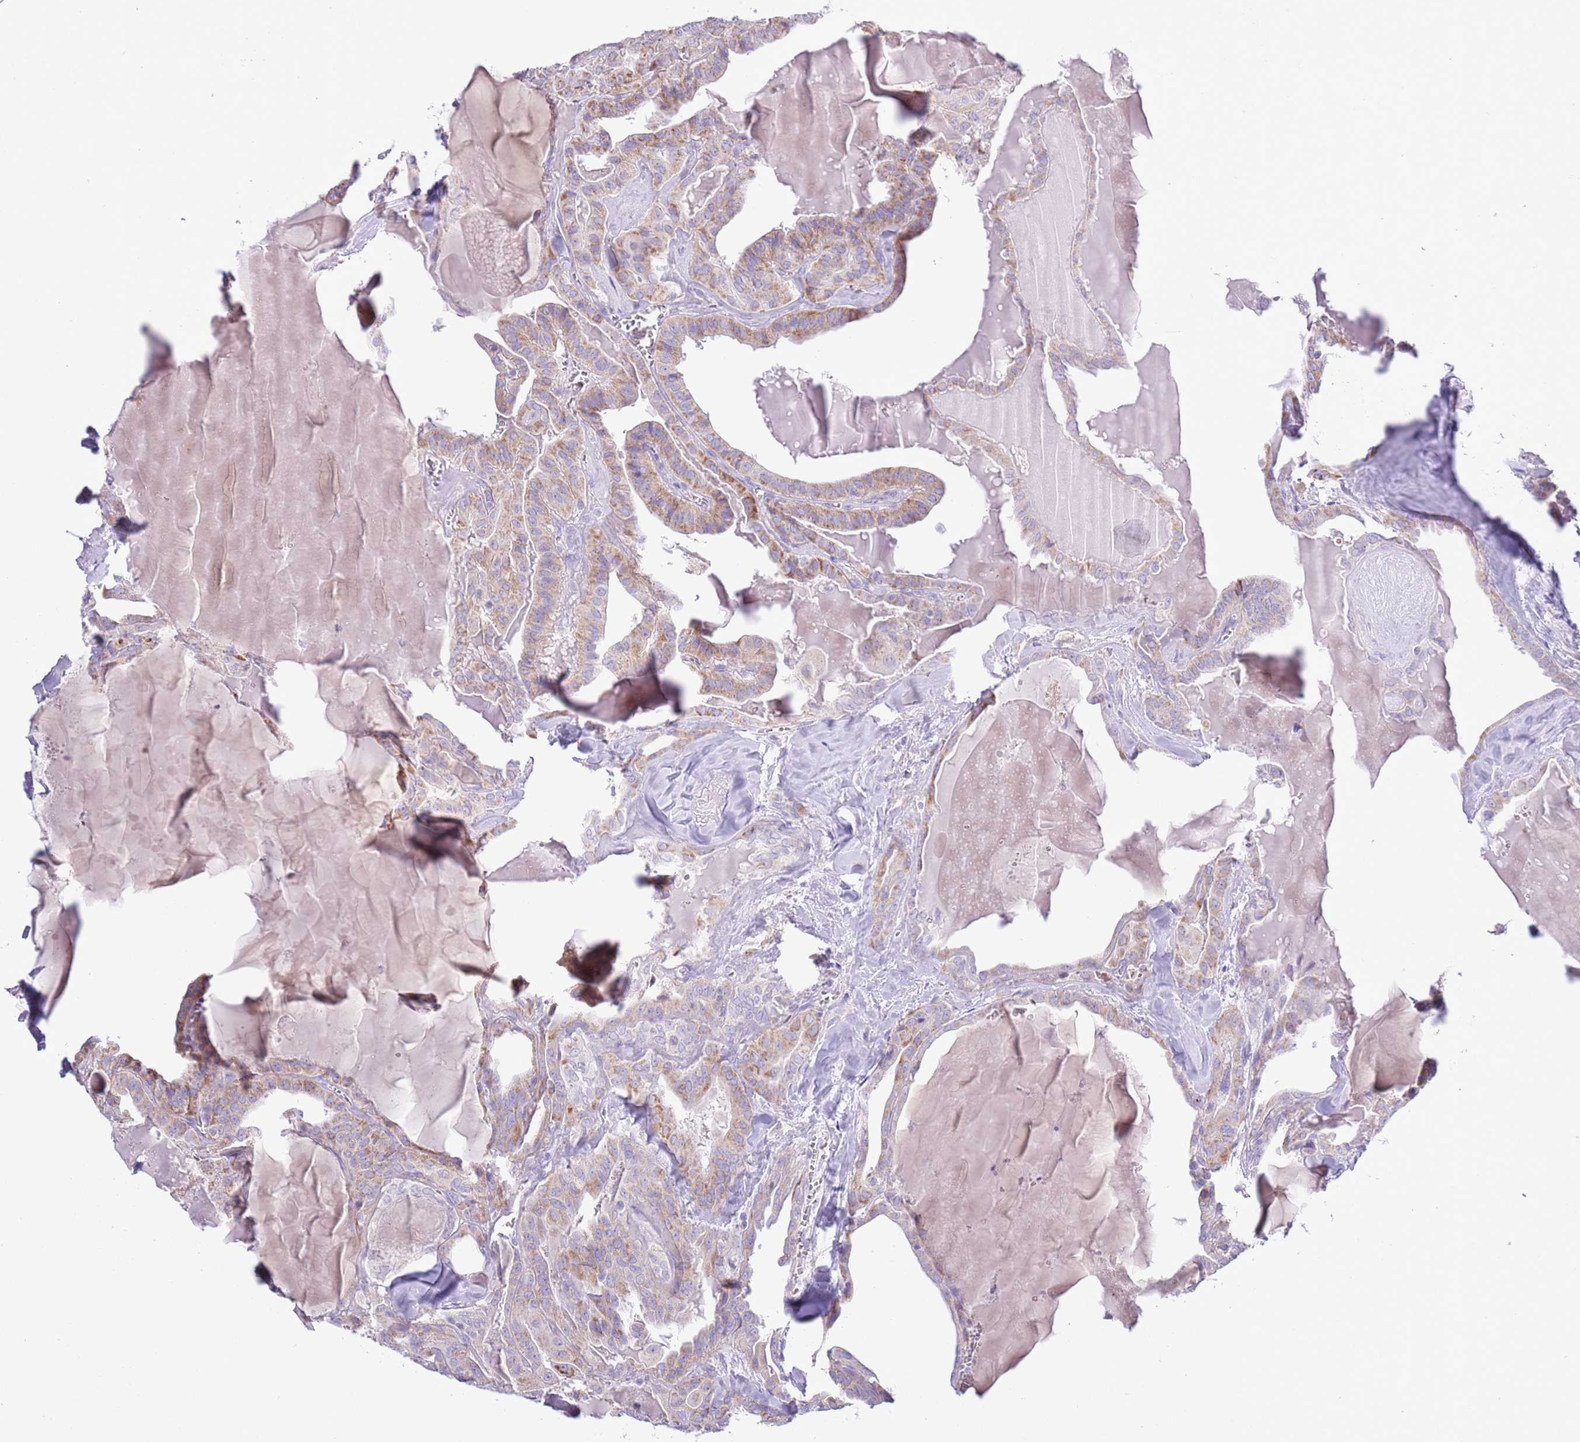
{"staining": {"intensity": "moderate", "quantity": "25%-75%", "location": "cytoplasmic/membranous"}, "tissue": "thyroid cancer", "cell_type": "Tumor cells", "image_type": "cancer", "snomed": [{"axis": "morphology", "description": "Papillary adenocarcinoma, NOS"}, {"axis": "topography", "description": "Thyroid gland"}], "caption": "Protein staining of thyroid papillary adenocarcinoma tissue demonstrates moderate cytoplasmic/membranous staining in approximately 25%-75% of tumor cells. Using DAB (3,3'-diaminobenzidine) (brown) and hematoxylin (blue) stains, captured at high magnification using brightfield microscopy.", "gene": "ATP6V1B1", "patient": {"sex": "male", "age": 52}}